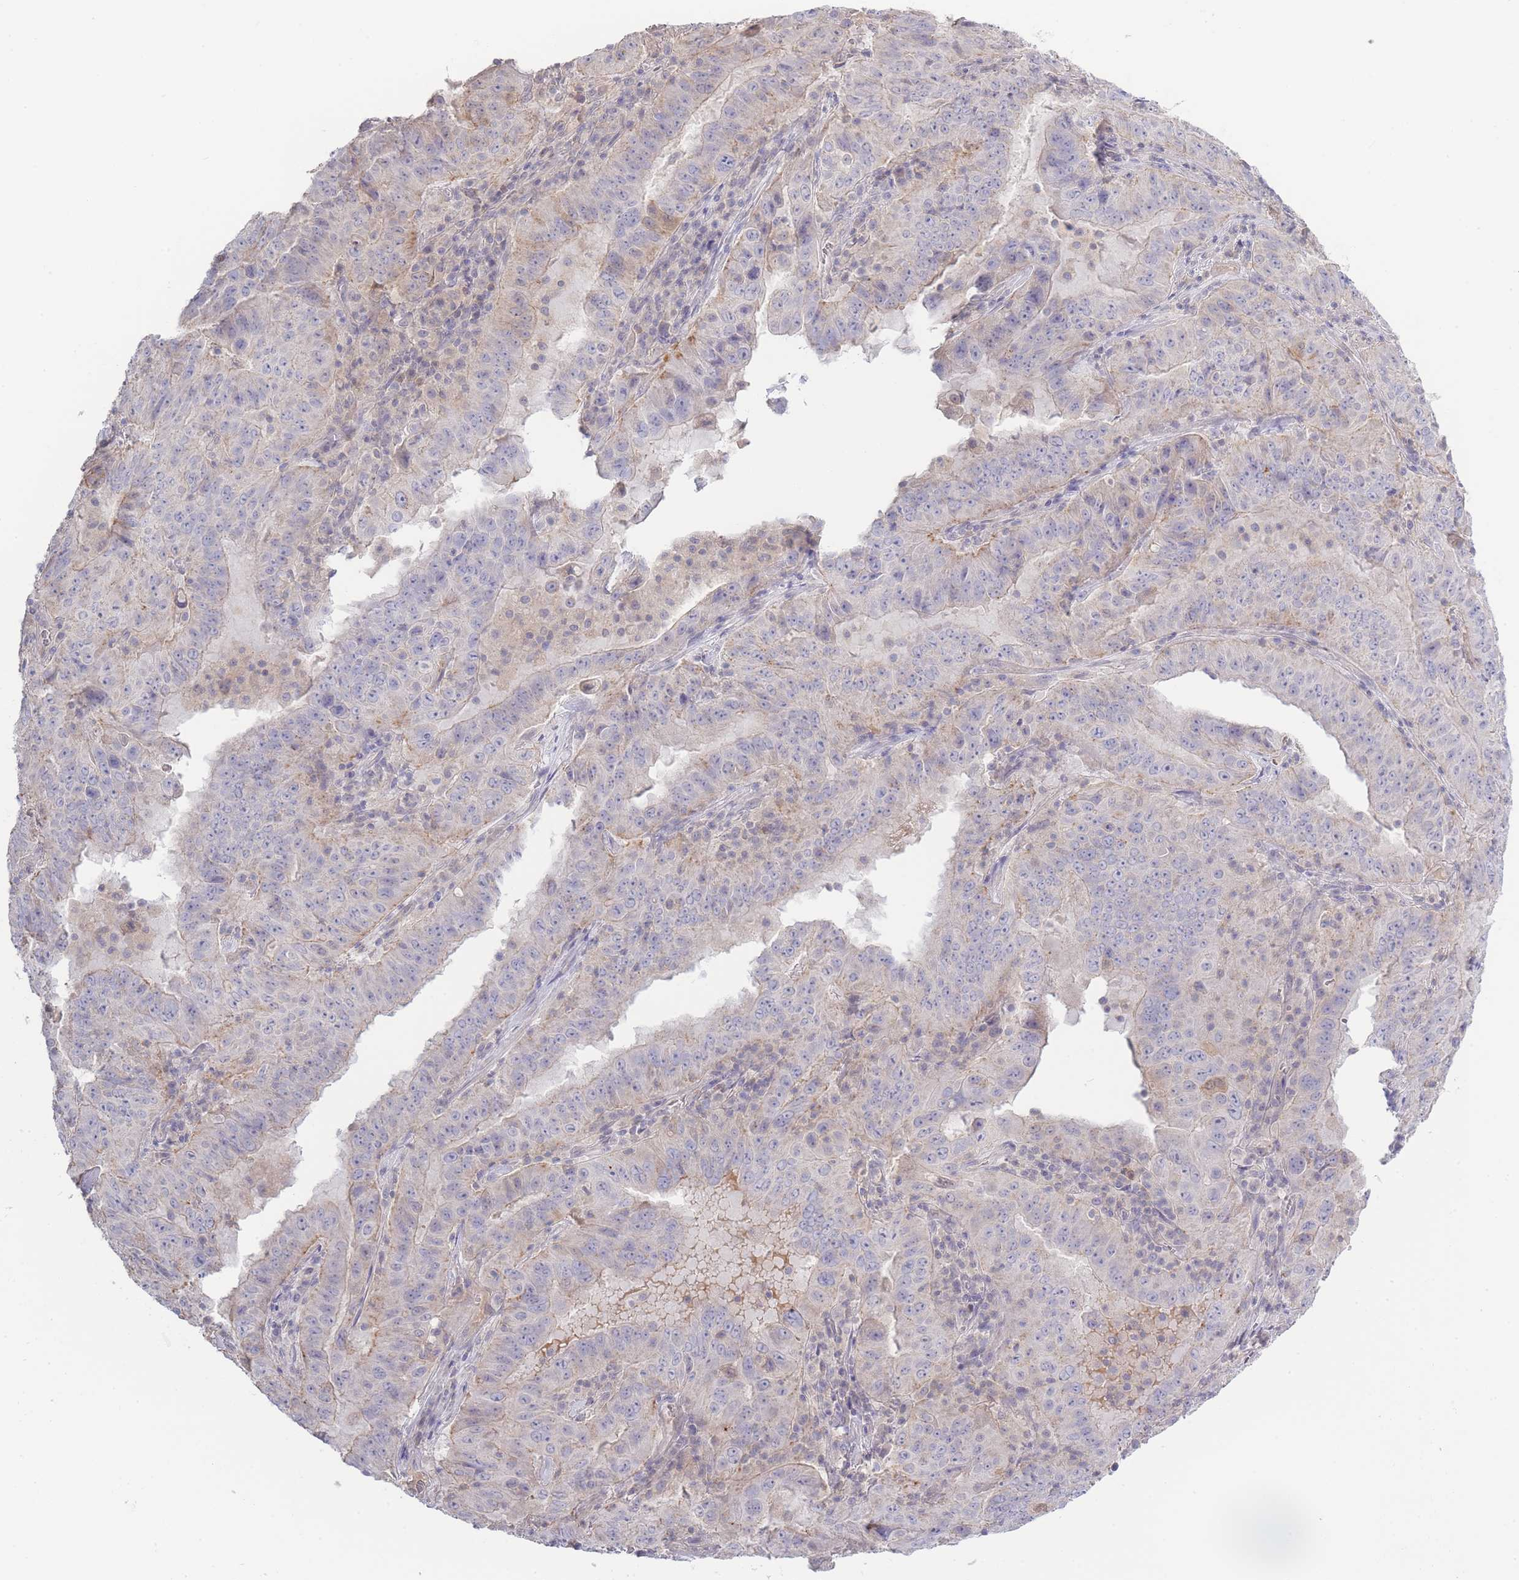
{"staining": {"intensity": "weak", "quantity": "<25%", "location": "cytoplasmic/membranous"}, "tissue": "pancreatic cancer", "cell_type": "Tumor cells", "image_type": "cancer", "snomed": [{"axis": "morphology", "description": "Adenocarcinoma, NOS"}, {"axis": "topography", "description": "Pancreas"}], "caption": "The immunohistochemistry (IHC) image has no significant positivity in tumor cells of pancreatic cancer tissue.", "gene": "SPHKAP", "patient": {"sex": "male", "age": 63}}